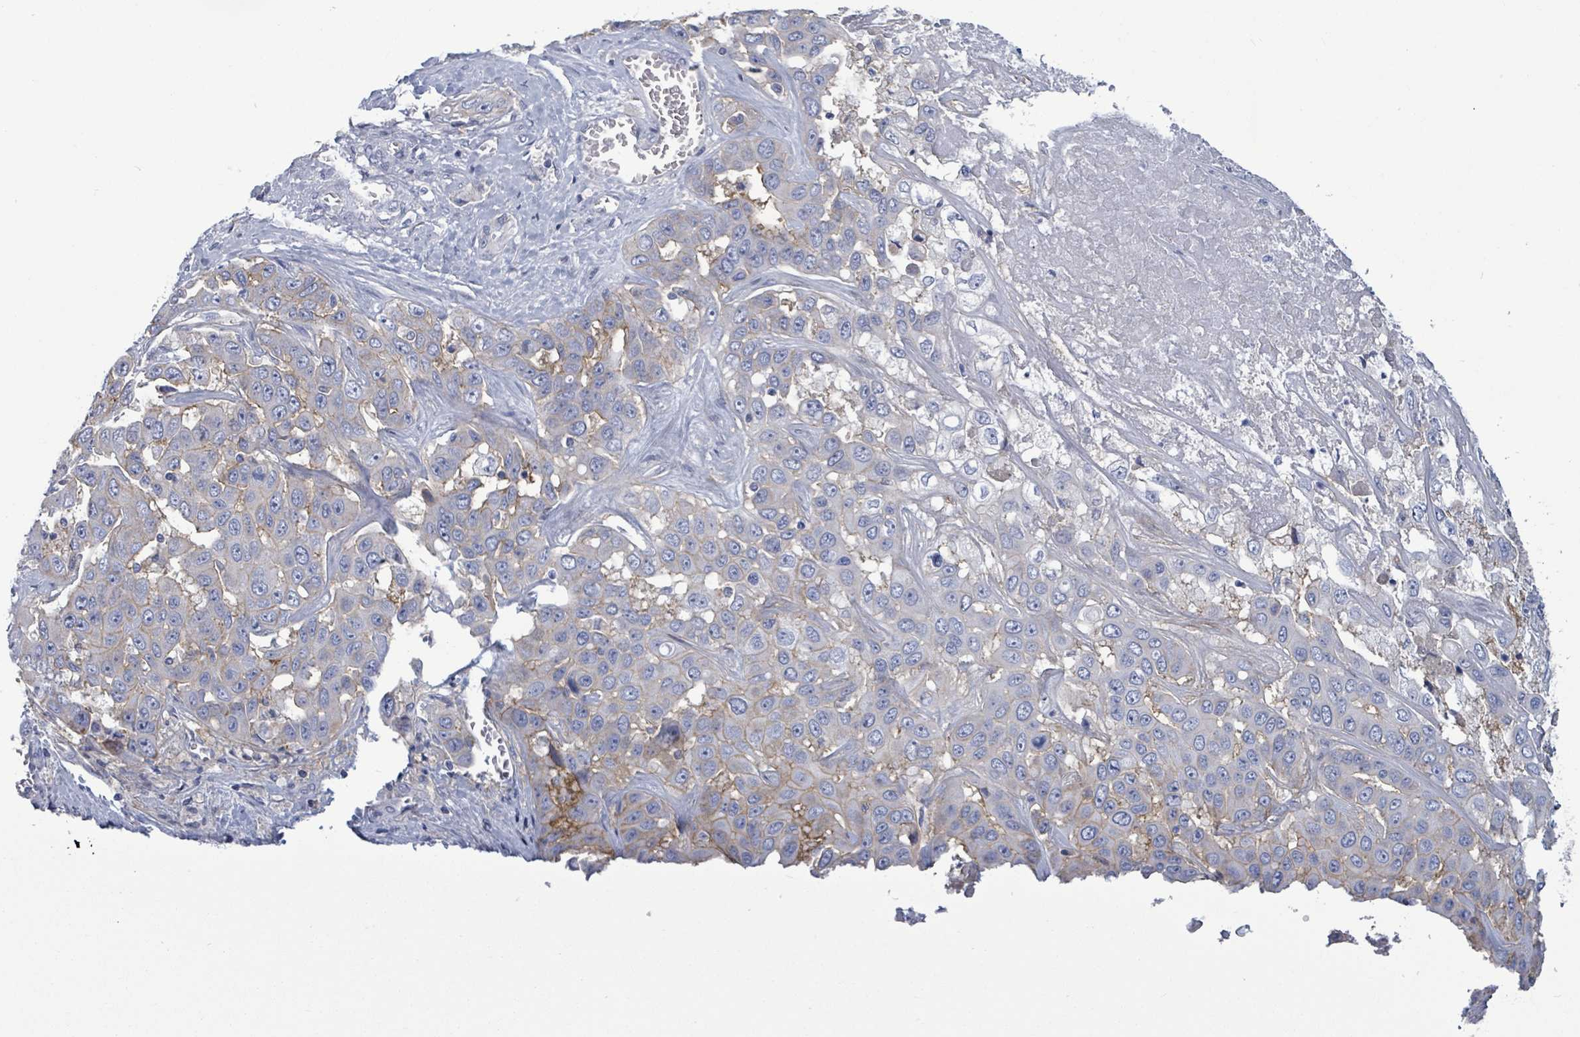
{"staining": {"intensity": "negative", "quantity": "none", "location": "none"}, "tissue": "liver cancer", "cell_type": "Tumor cells", "image_type": "cancer", "snomed": [{"axis": "morphology", "description": "Cholangiocarcinoma"}, {"axis": "topography", "description": "Liver"}], "caption": "Protein analysis of cholangiocarcinoma (liver) exhibits no significant staining in tumor cells.", "gene": "BSG", "patient": {"sex": "female", "age": 52}}